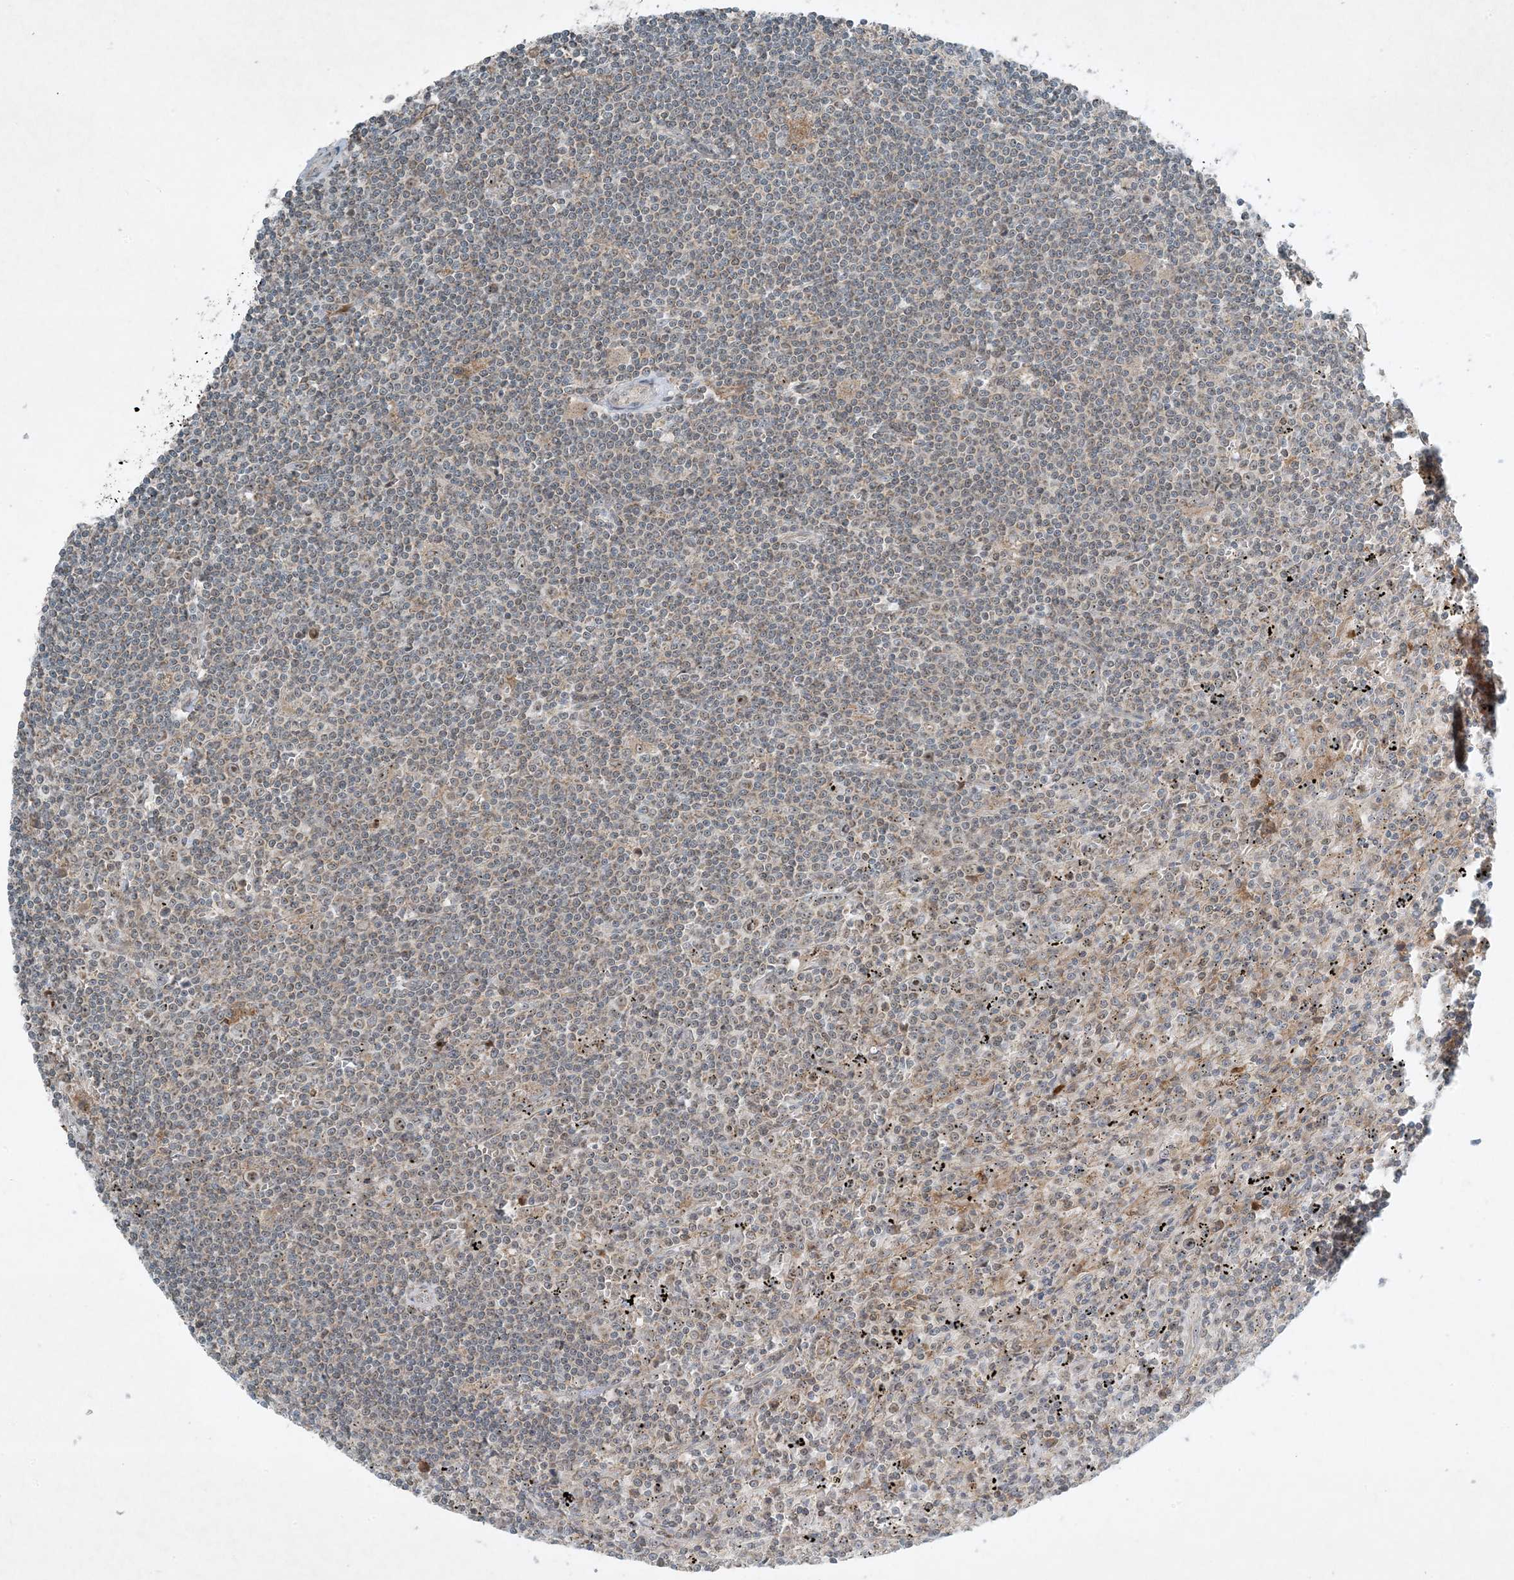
{"staining": {"intensity": "weak", "quantity": "<25%", "location": "cytoplasmic/membranous"}, "tissue": "lymphoma", "cell_type": "Tumor cells", "image_type": "cancer", "snomed": [{"axis": "morphology", "description": "Malignant lymphoma, non-Hodgkin's type, Low grade"}, {"axis": "topography", "description": "Spleen"}], "caption": "Human lymphoma stained for a protein using immunohistochemistry (IHC) demonstrates no expression in tumor cells.", "gene": "MITD1", "patient": {"sex": "male", "age": 76}}